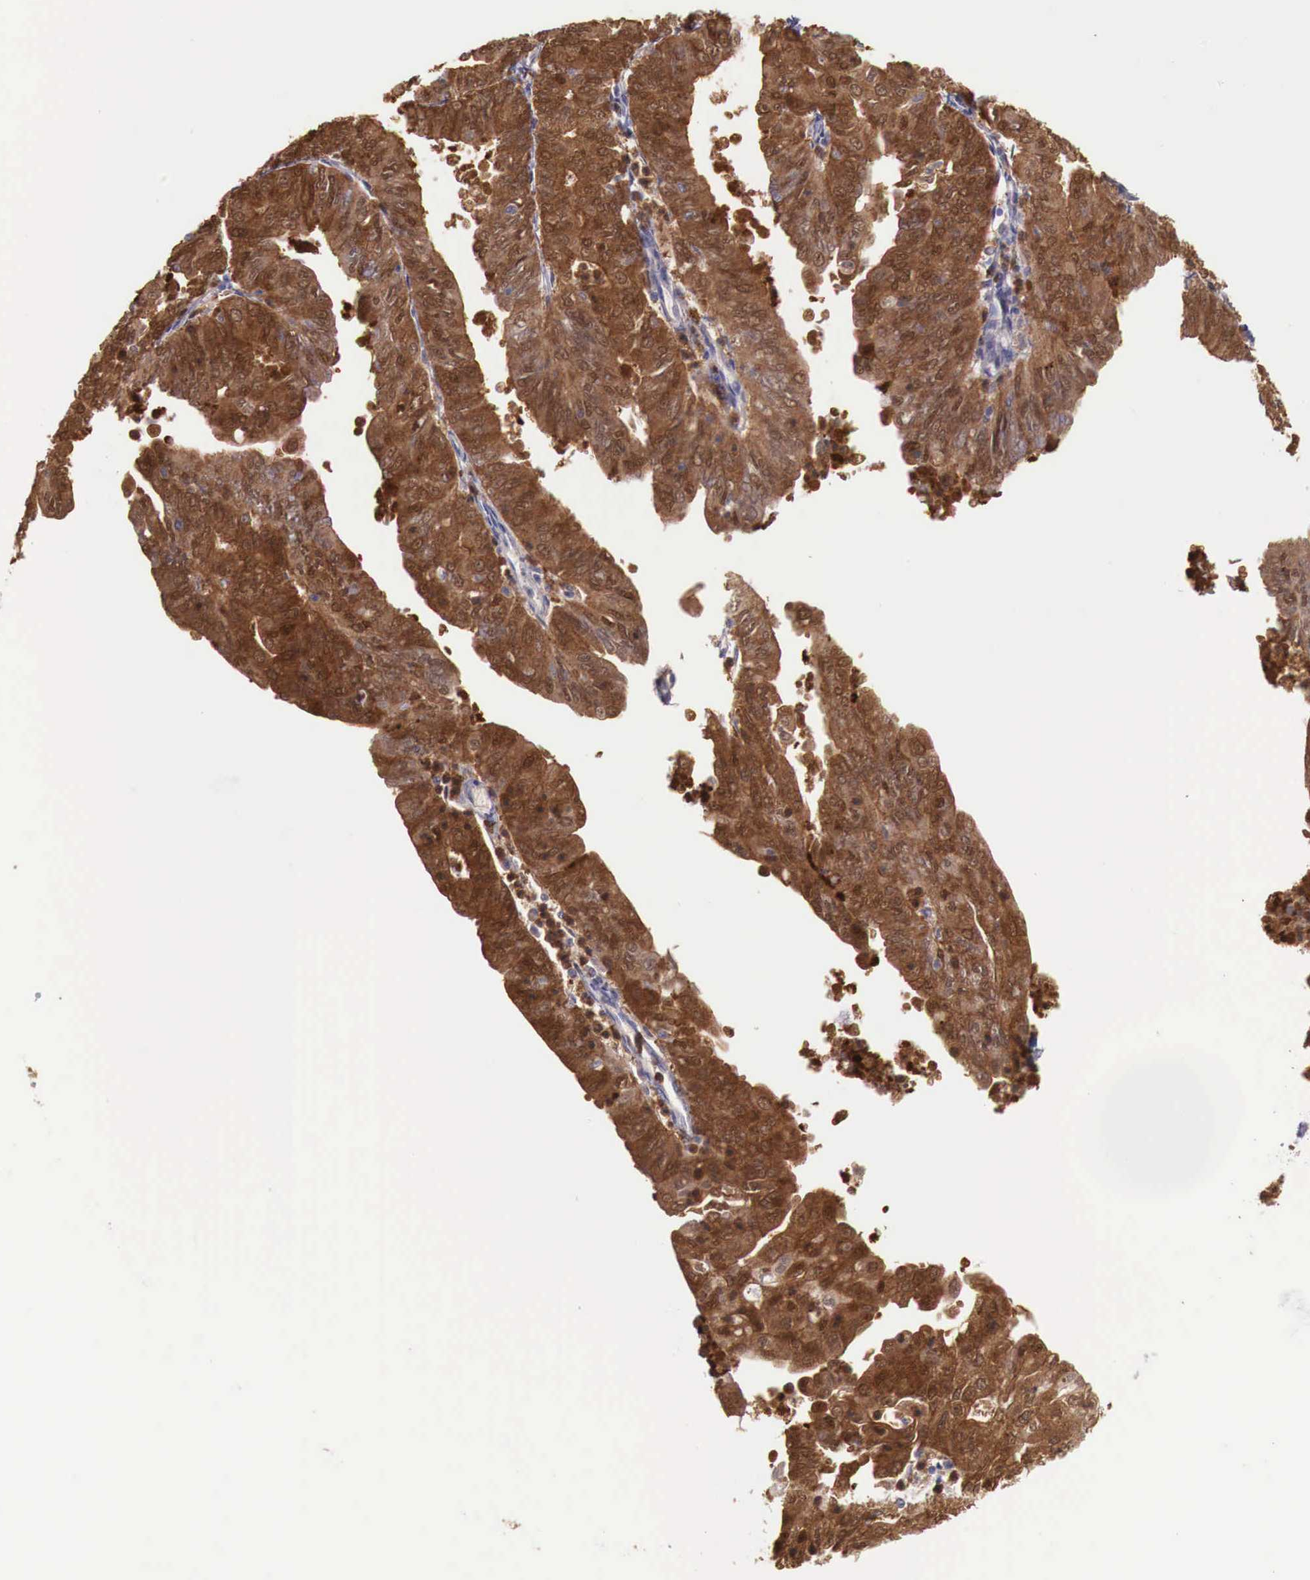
{"staining": {"intensity": "strong", "quantity": ">75%", "location": "cytoplasmic/membranous"}, "tissue": "endometrial cancer", "cell_type": "Tumor cells", "image_type": "cancer", "snomed": [{"axis": "morphology", "description": "Adenocarcinoma, NOS"}, {"axis": "topography", "description": "Endometrium"}], "caption": "A brown stain highlights strong cytoplasmic/membranous staining of a protein in endometrial cancer tumor cells.", "gene": "GAB2", "patient": {"sex": "female", "age": 79}}